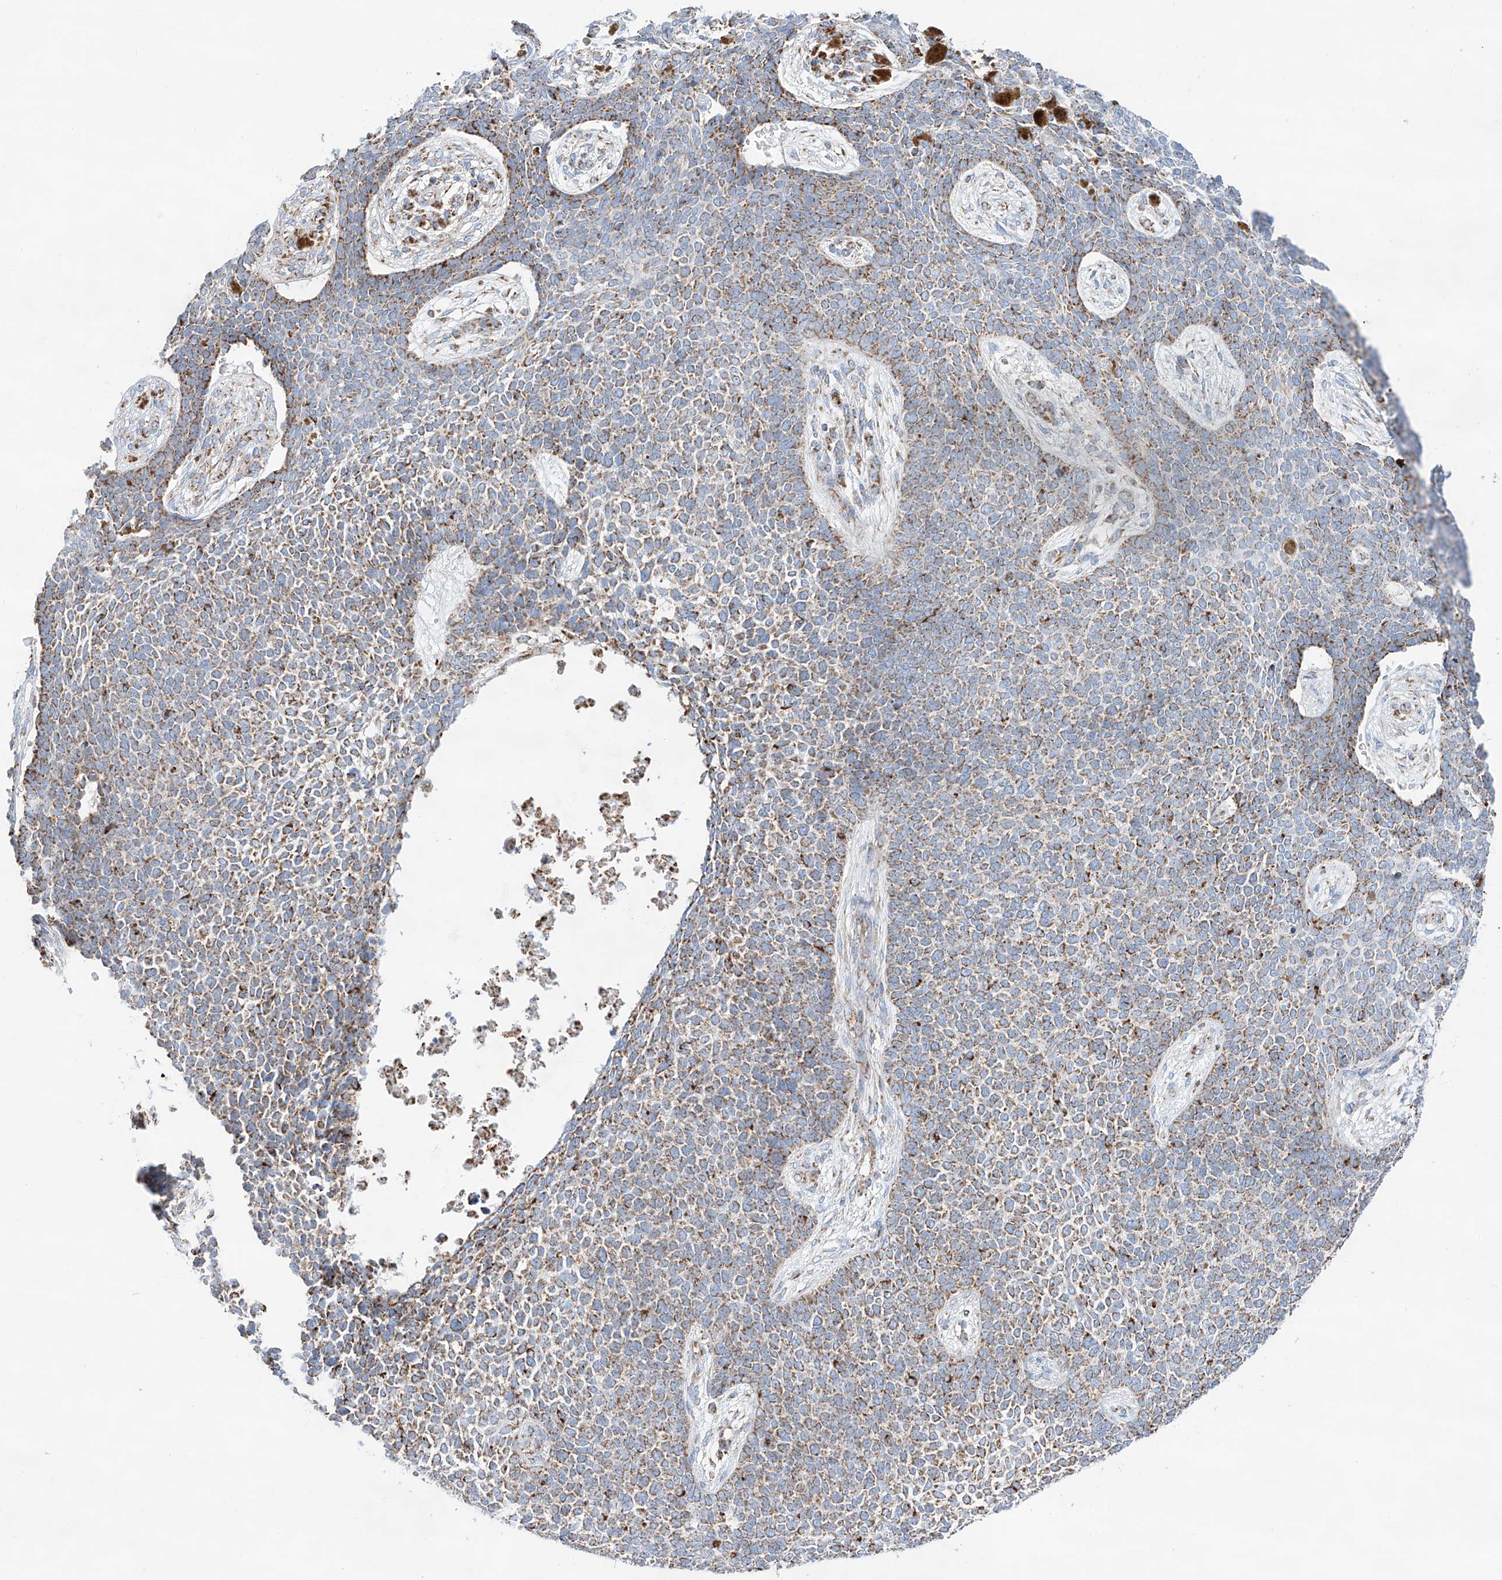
{"staining": {"intensity": "moderate", "quantity": ">75%", "location": "cytoplasmic/membranous"}, "tissue": "skin cancer", "cell_type": "Tumor cells", "image_type": "cancer", "snomed": [{"axis": "morphology", "description": "Basal cell carcinoma"}, {"axis": "topography", "description": "Skin"}], "caption": "Protein expression by IHC shows moderate cytoplasmic/membranous positivity in about >75% of tumor cells in skin cancer (basal cell carcinoma).", "gene": "TTC27", "patient": {"sex": "female", "age": 84}}